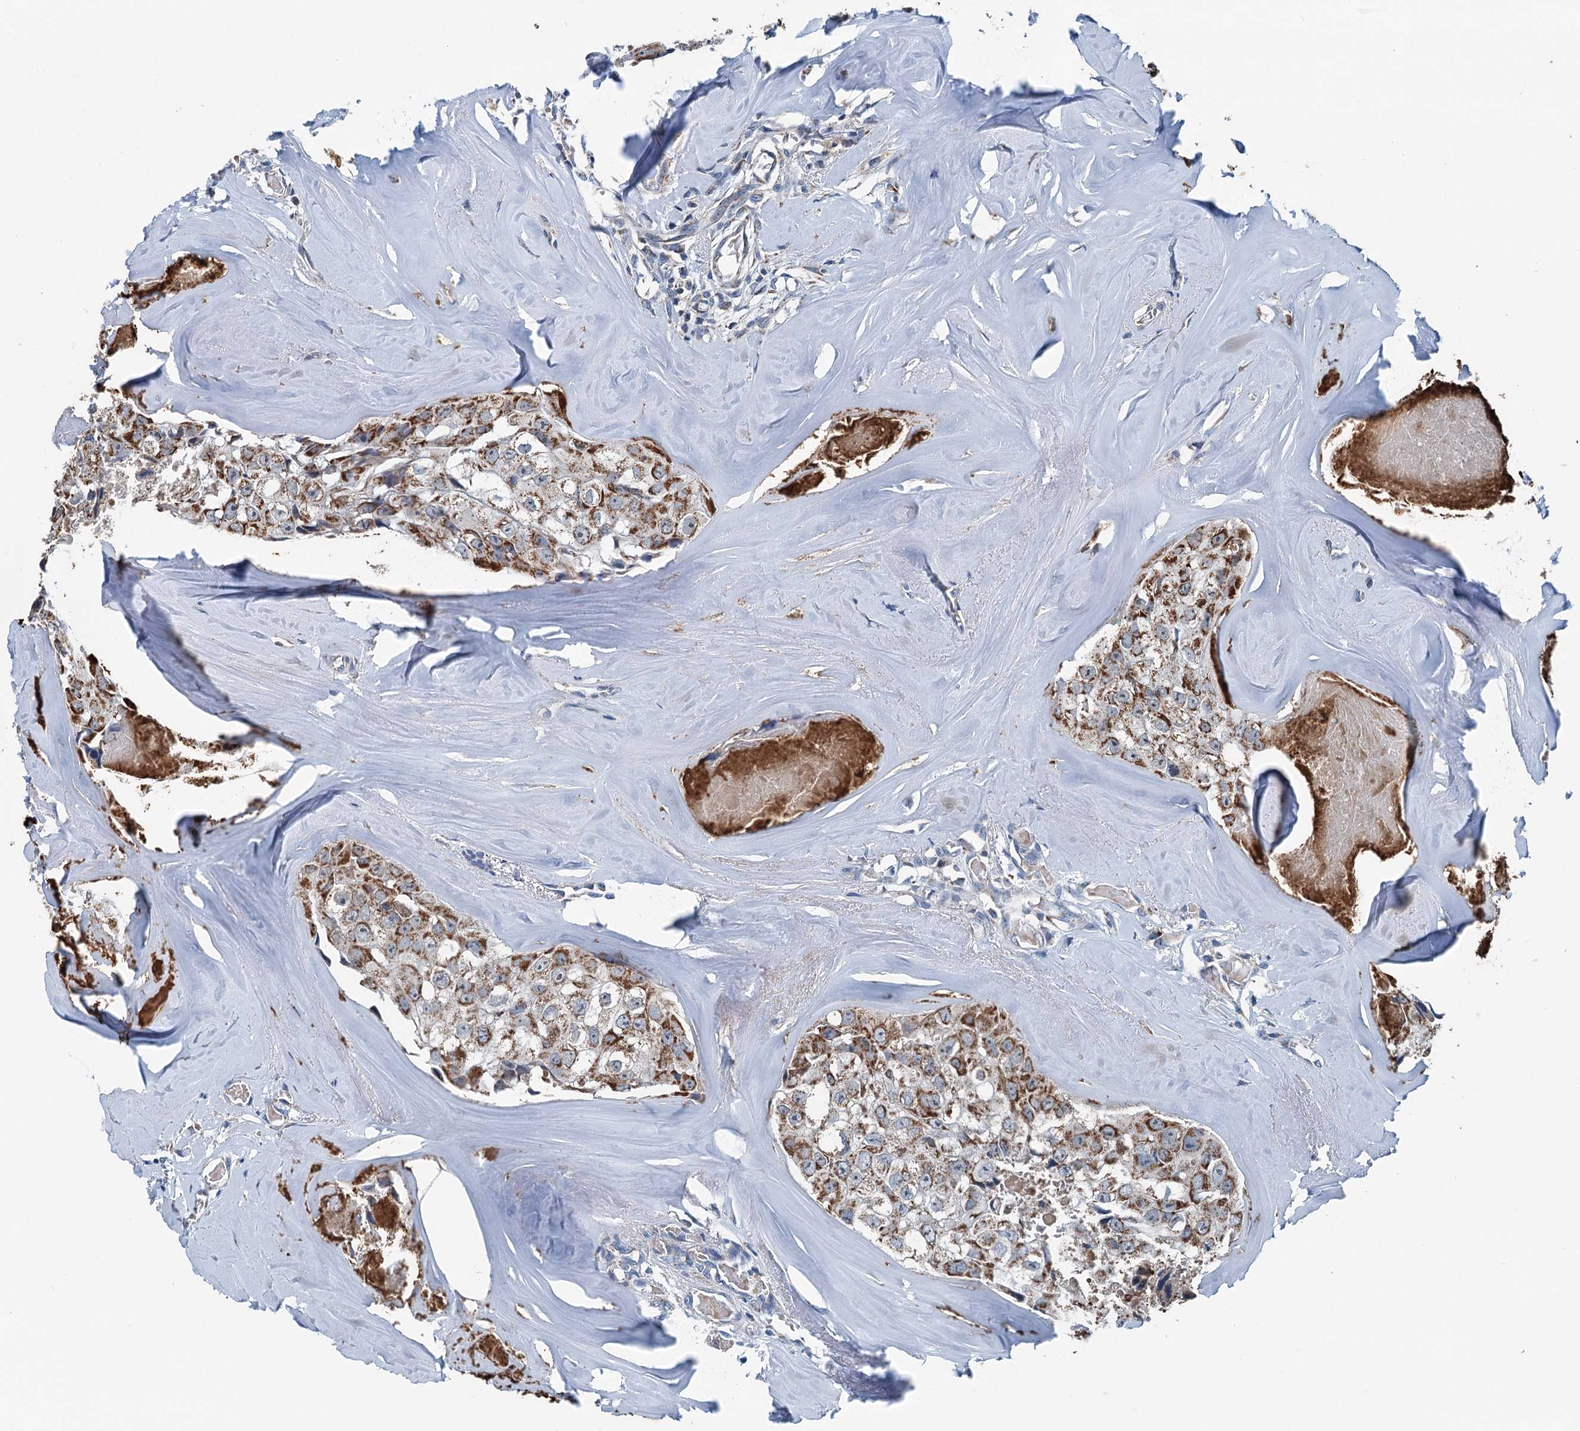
{"staining": {"intensity": "strong", "quantity": ">75%", "location": "cytoplasmic/membranous"}, "tissue": "head and neck cancer", "cell_type": "Tumor cells", "image_type": "cancer", "snomed": [{"axis": "morphology", "description": "Adenocarcinoma, NOS"}, {"axis": "morphology", "description": "Adenocarcinoma, metastatic, NOS"}, {"axis": "topography", "description": "Head-Neck"}], "caption": "About >75% of tumor cells in human head and neck adenocarcinoma exhibit strong cytoplasmic/membranous protein staining as visualized by brown immunohistochemical staining.", "gene": "TRPT1", "patient": {"sex": "male", "age": 75}}